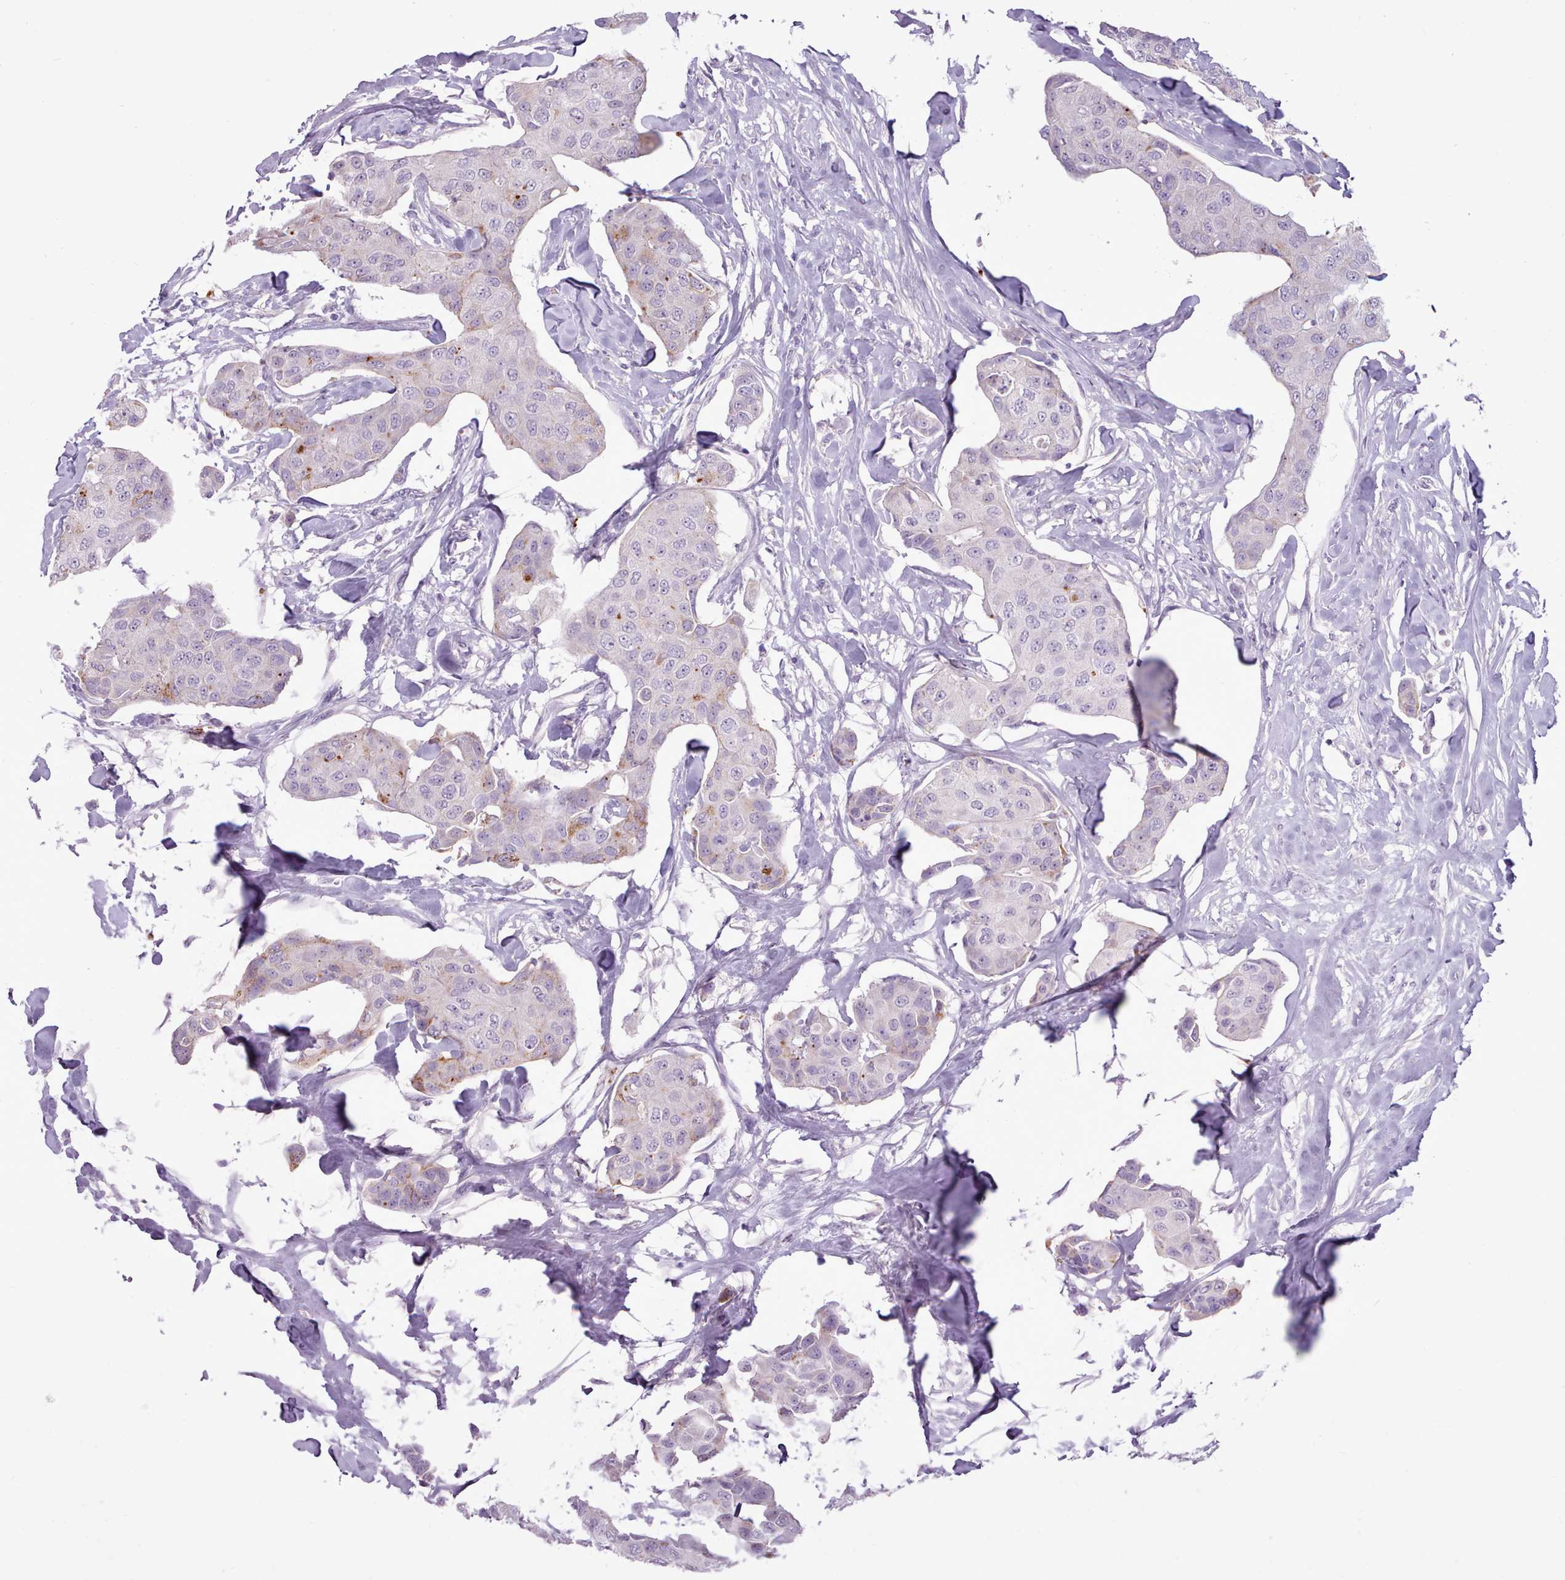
{"staining": {"intensity": "negative", "quantity": "none", "location": "none"}, "tissue": "breast cancer", "cell_type": "Tumor cells", "image_type": "cancer", "snomed": [{"axis": "morphology", "description": "Duct carcinoma"}, {"axis": "topography", "description": "Breast"}, {"axis": "topography", "description": "Lymph node"}], "caption": "This photomicrograph is of breast invasive ductal carcinoma stained with immunohistochemistry to label a protein in brown with the nuclei are counter-stained blue. There is no expression in tumor cells. (Stains: DAB (3,3'-diaminobenzidine) immunohistochemistry with hematoxylin counter stain, Microscopy: brightfield microscopy at high magnification).", "gene": "ATRAID", "patient": {"sex": "female", "age": 80}}